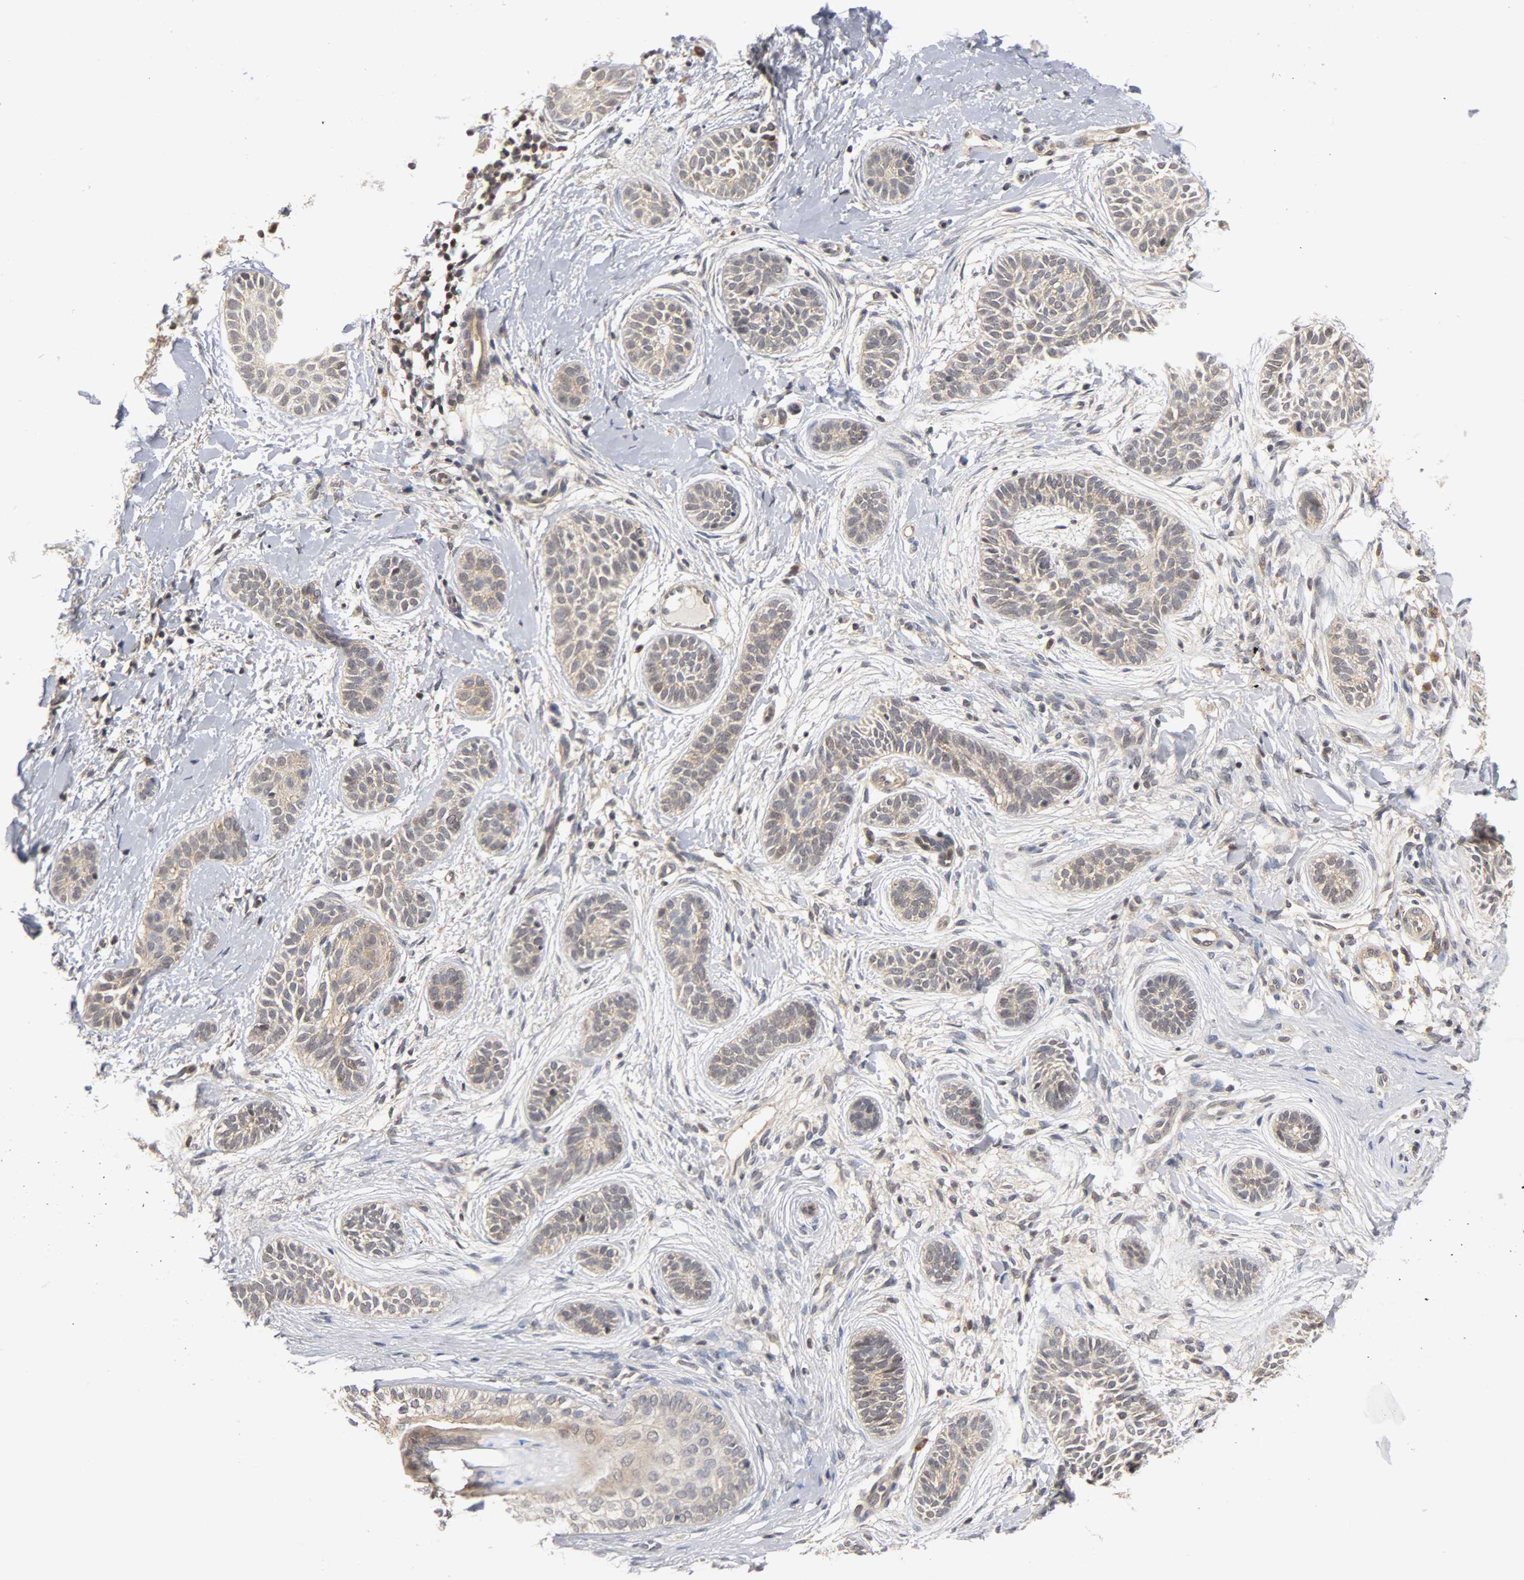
{"staining": {"intensity": "weak", "quantity": ">75%", "location": "cytoplasmic/membranous,nuclear"}, "tissue": "skin cancer", "cell_type": "Tumor cells", "image_type": "cancer", "snomed": [{"axis": "morphology", "description": "Normal tissue, NOS"}, {"axis": "morphology", "description": "Basal cell carcinoma"}, {"axis": "topography", "description": "Skin"}], "caption": "Basal cell carcinoma (skin) was stained to show a protein in brown. There is low levels of weak cytoplasmic/membranous and nuclear positivity in about >75% of tumor cells.", "gene": "UBE2M", "patient": {"sex": "male", "age": 63}}